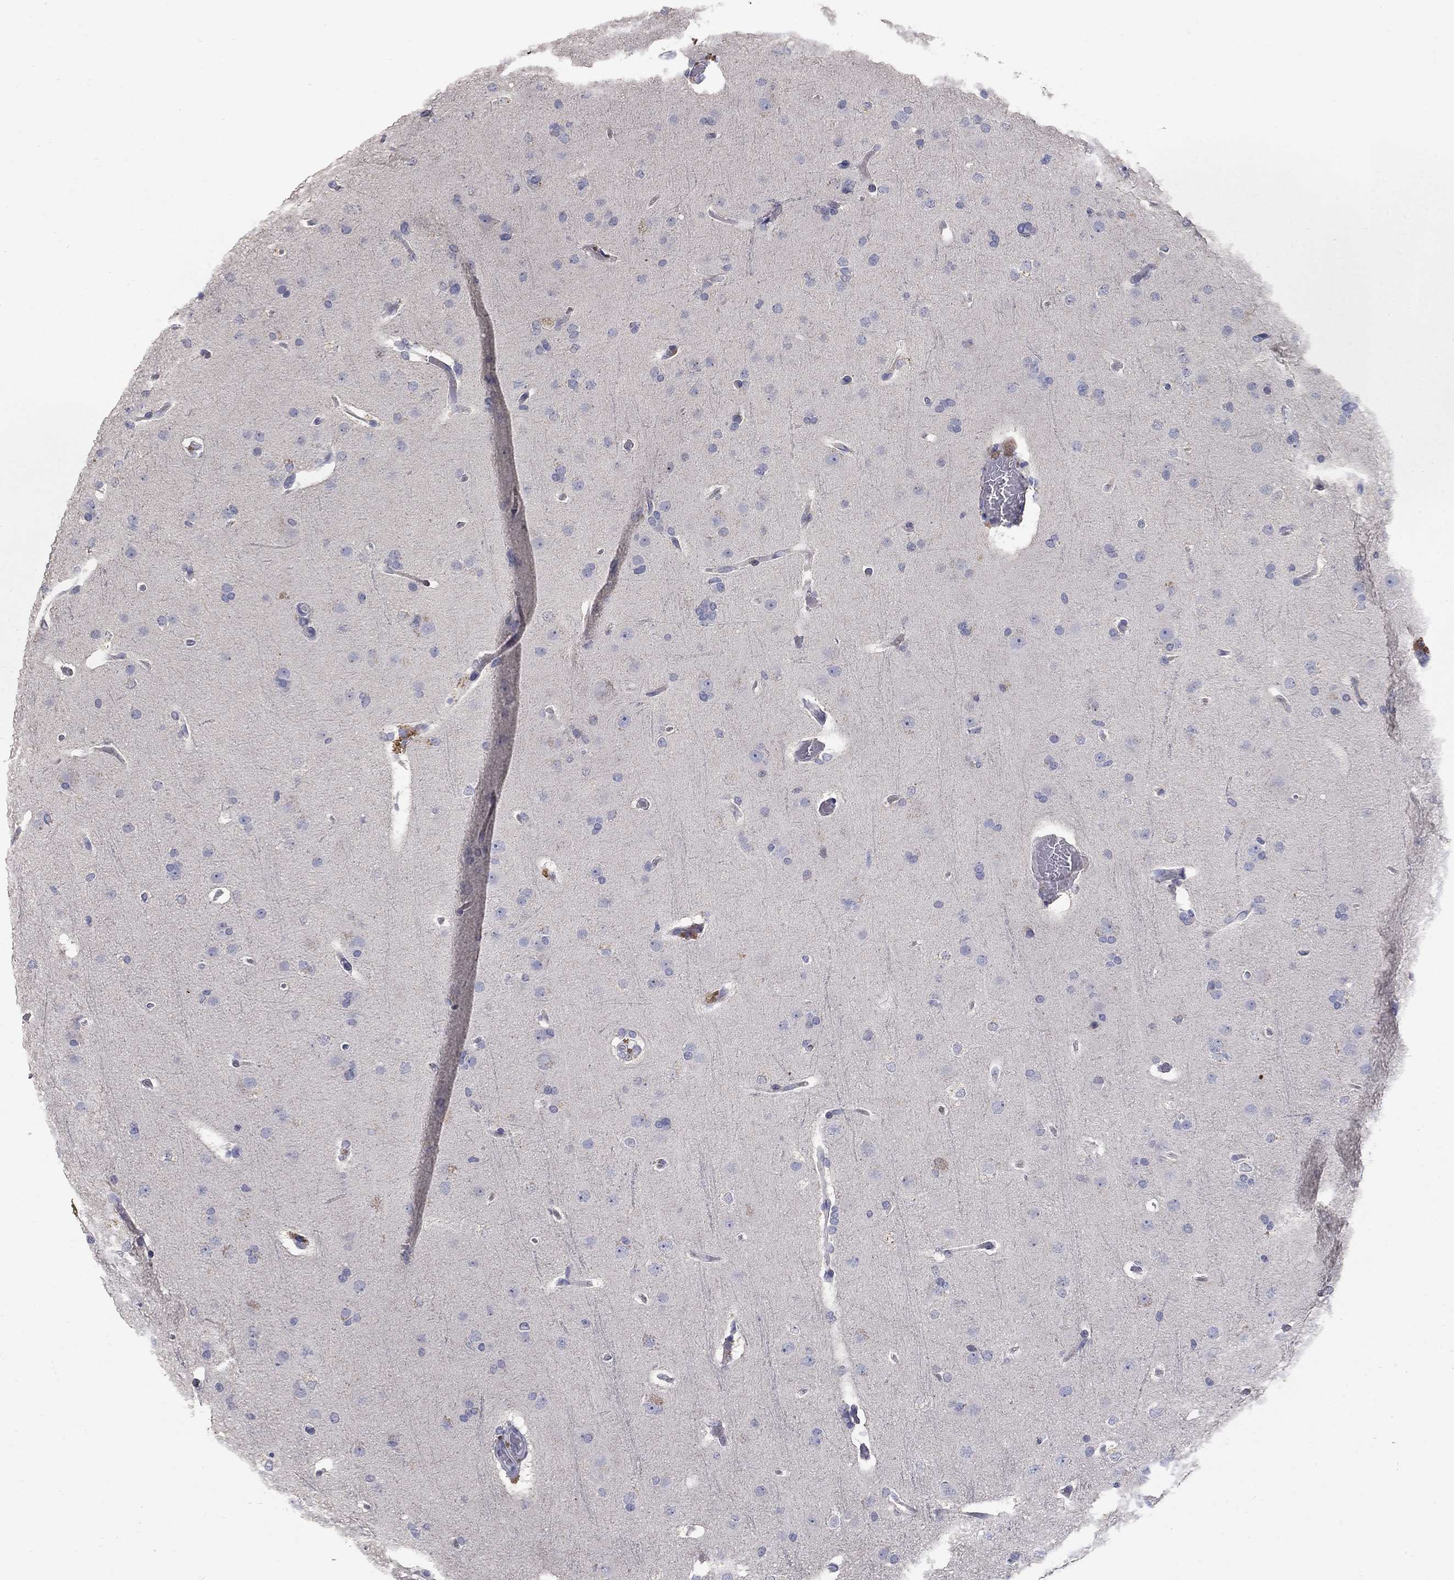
{"staining": {"intensity": "negative", "quantity": "none", "location": "none"}, "tissue": "glioma", "cell_type": "Tumor cells", "image_type": "cancer", "snomed": [{"axis": "morphology", "description": "Glioma, malignant, Low grade"}, {"axis": "topography", "description": "Brain"}], "caption": "Immunohistochemistry of low-grade glioma (malignant) exhibits no staining in tumor cells.", "gene": "PTH1R", "patient": {"sex": "male", "age": 41}}